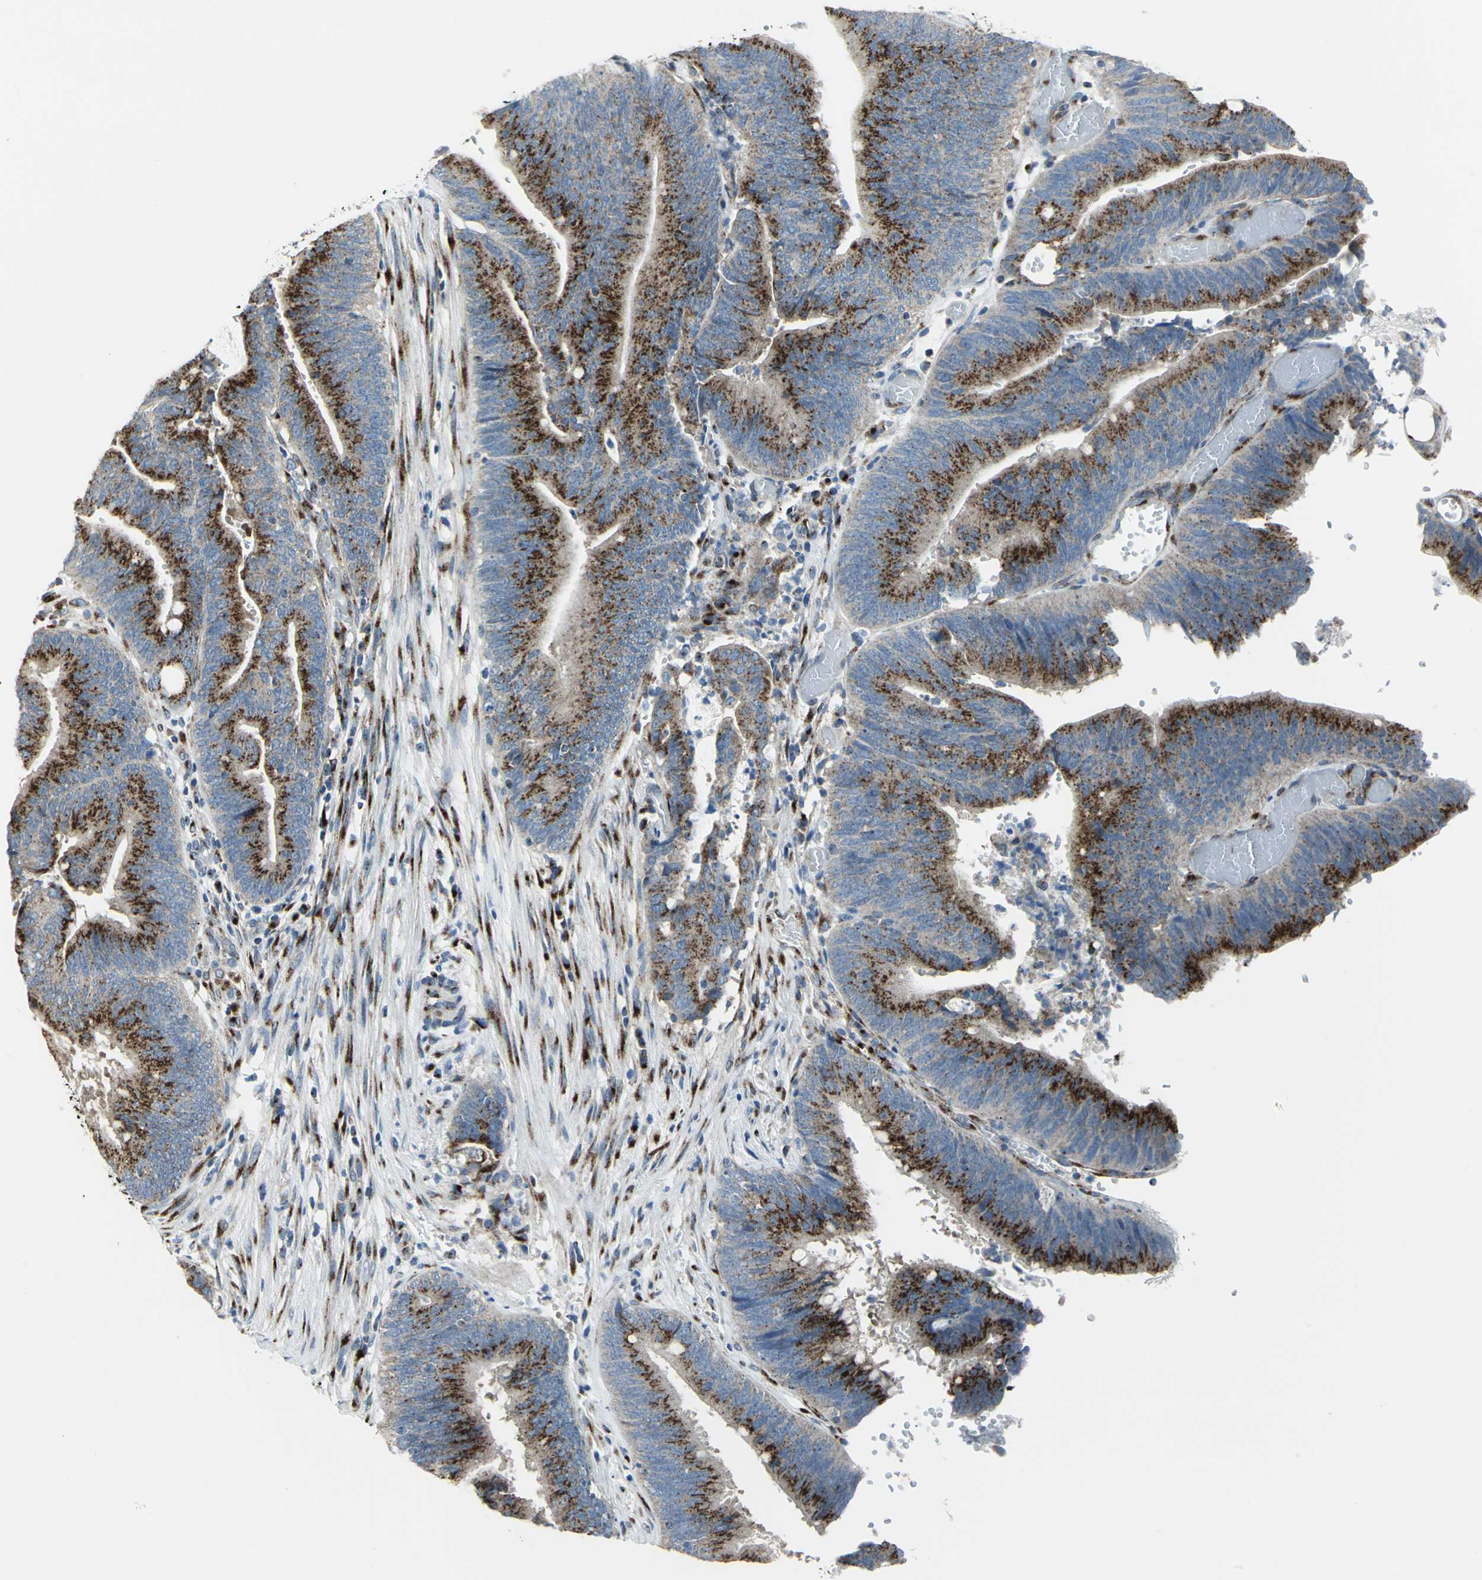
{"staining": {"intensity": "strong", "quantity": ">75%", "location": "cytoplasmic/membranous"}, "tissue": "colorectal cancer", "cell_type": "Tumor cells", "image_type": "cancer", "snomed": [{"axis": "morphology", "description": "Adenocarcinoma, NOS"}, {"axis": "topography", "description": "Rectum"}], "caption": "Strong cytoplasmic/membranous staining is identified in about >75% of tumor cells in colorectal adenocarcinoma.", "gene": "GPR3", "patient": {"sex": "female", "age": 66}}